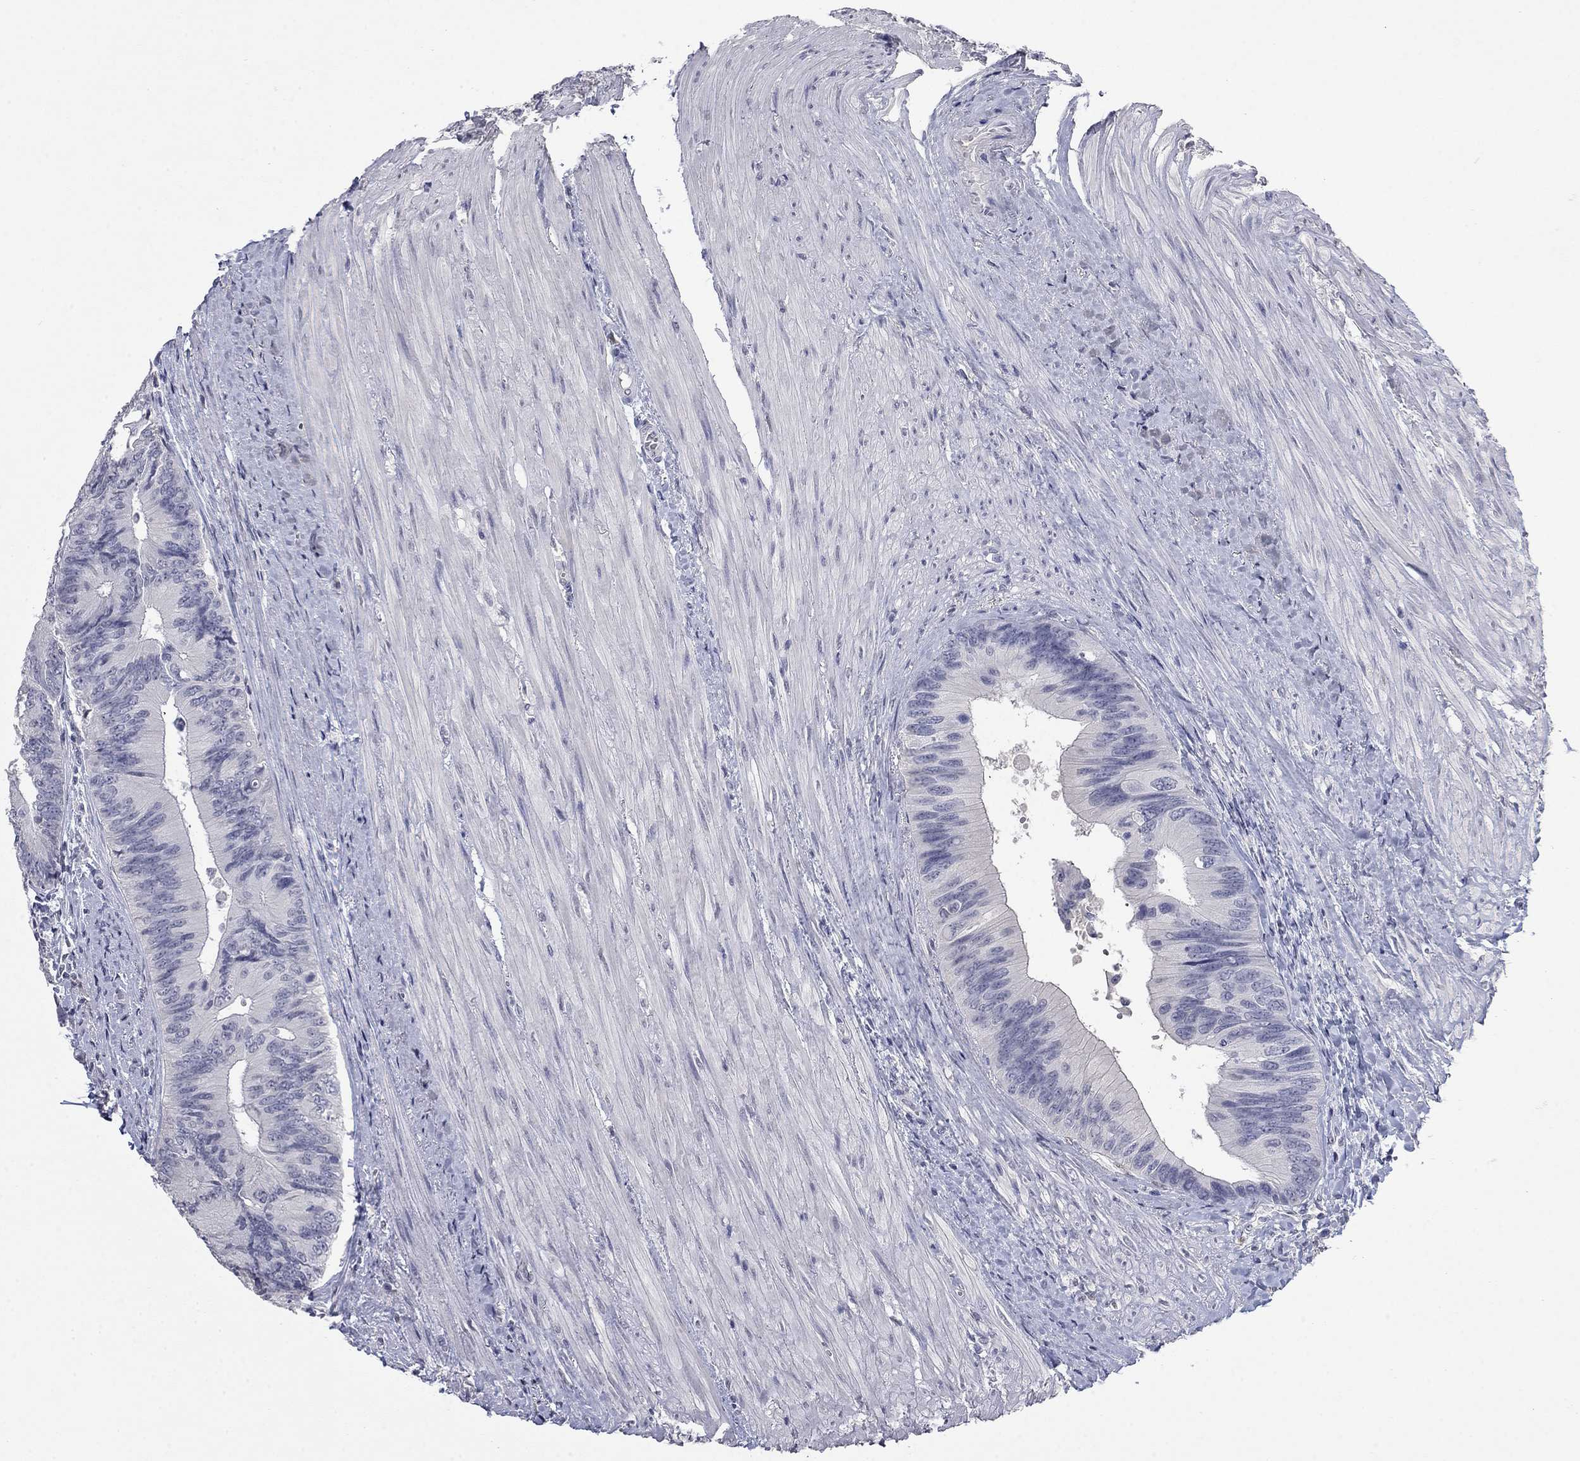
{"staining": {"intensity": "negative", "quantity": "none", "location": "none"}, "tissue": "colorectal cancer", "cell_type": "Tumor cells", "image_type": "cancer", "snomed": [{"axis": "morphology", "description": "Normal tissue, NOS"}, {"axis": "morphology", "description": "Adenocarcinoma, NOS"}, {"axis": "topography", "description": "Colon"}], "caption": "Tumor cells are negative for protein expression in human adenocarcinoma (colorectal).", "gene": "SLC51A", "patient": {"sex": "male", "age": 65}}